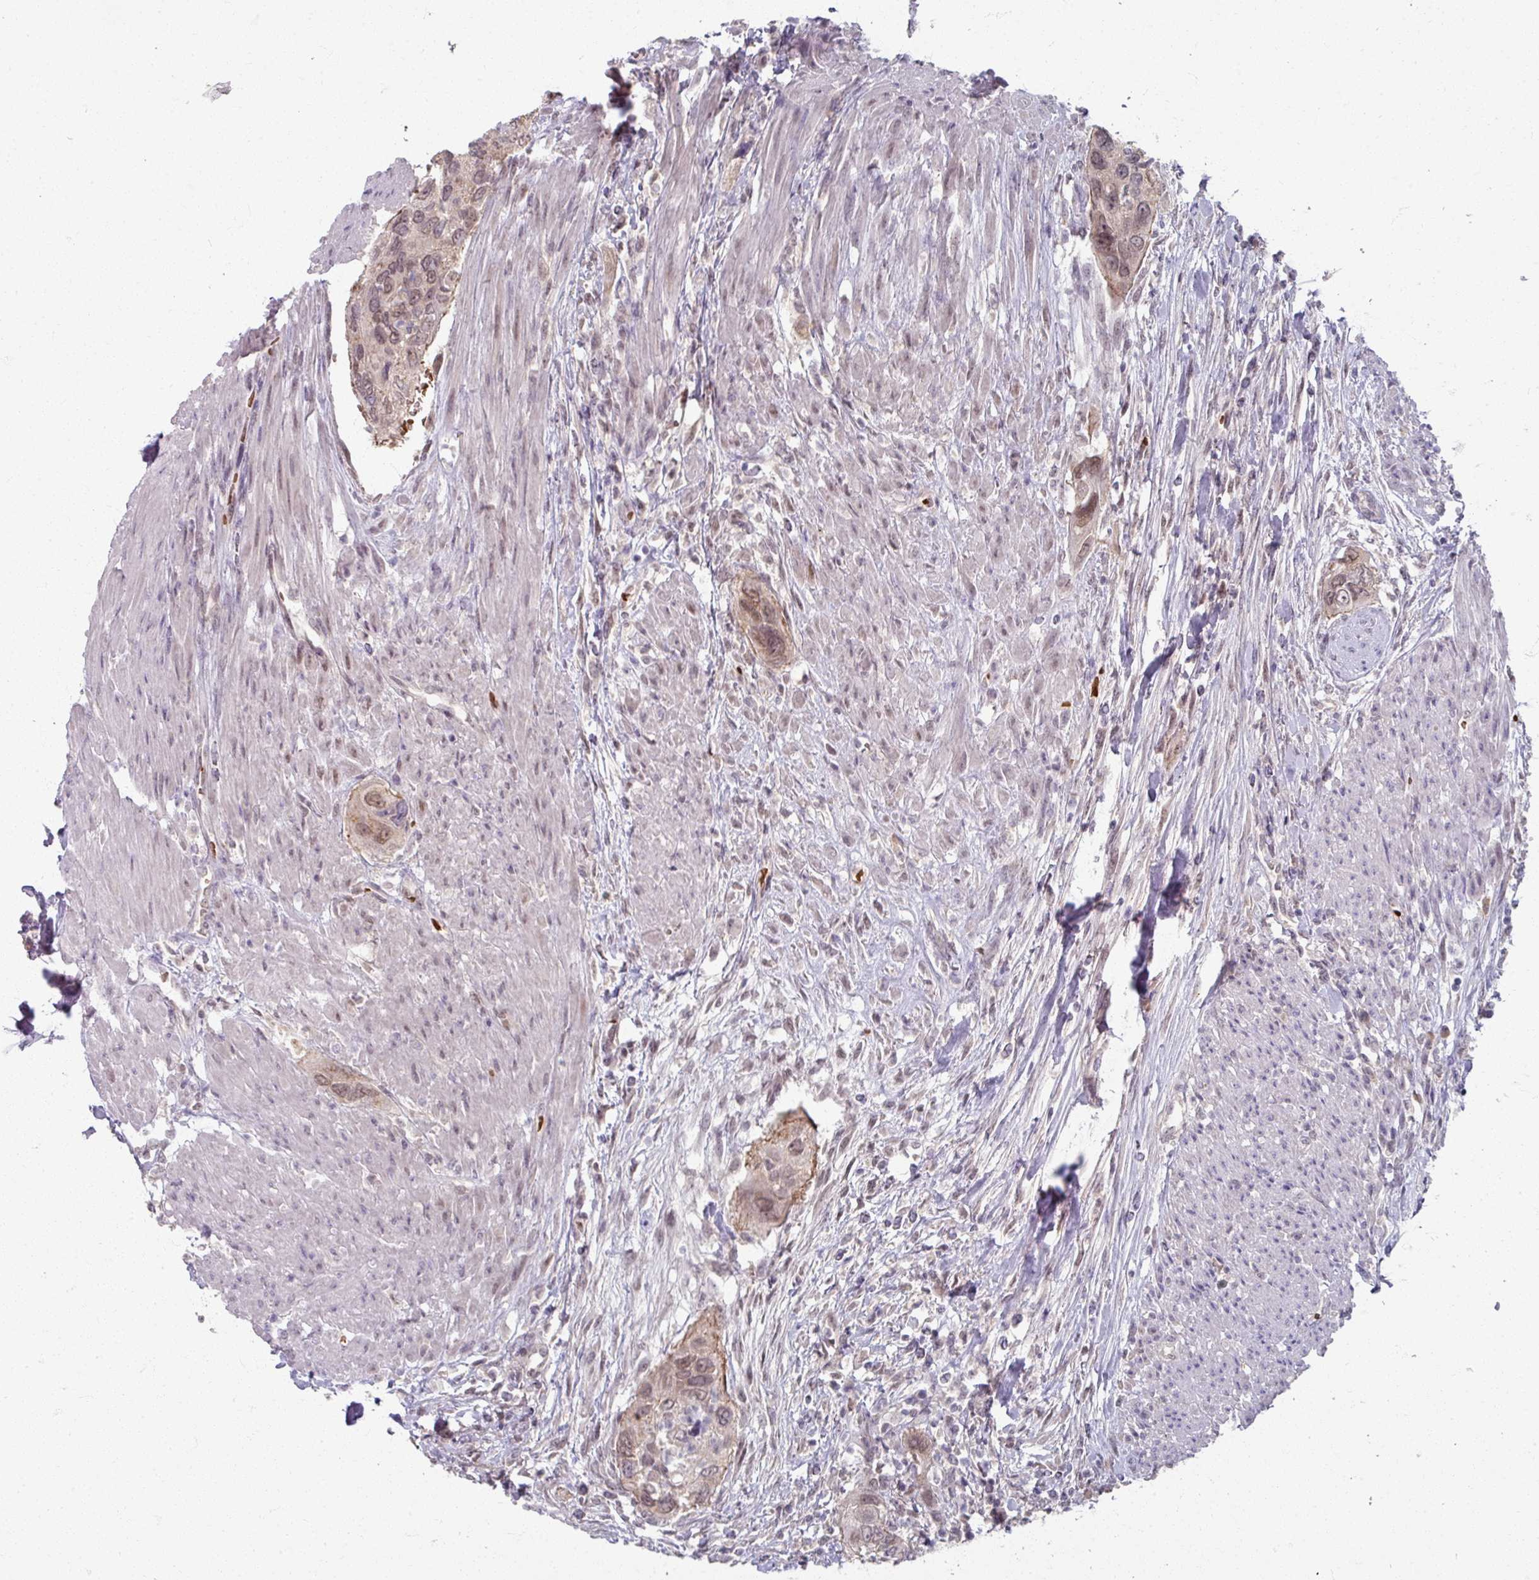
{"staining": {"intensity": "weak", "quantity": "25%-75%", "location": "nuclear"}, "tissue": "urothelial cancer", "cell_type": "Tumor cells", "image_type": "cancer", "snomed": [{"axis": "morphology", "description": "Urothelial carcinoma, High grade"}, {"axis": "topography", "description": "Urinary bladder"}], "caption": "A low amount of weak nuclear staining is identified in approximately 25%-75% of tumor cells in urothelial cancer tissue.", "gene": "KMT5C", "patient": {"sex": "female", "age": 60}}